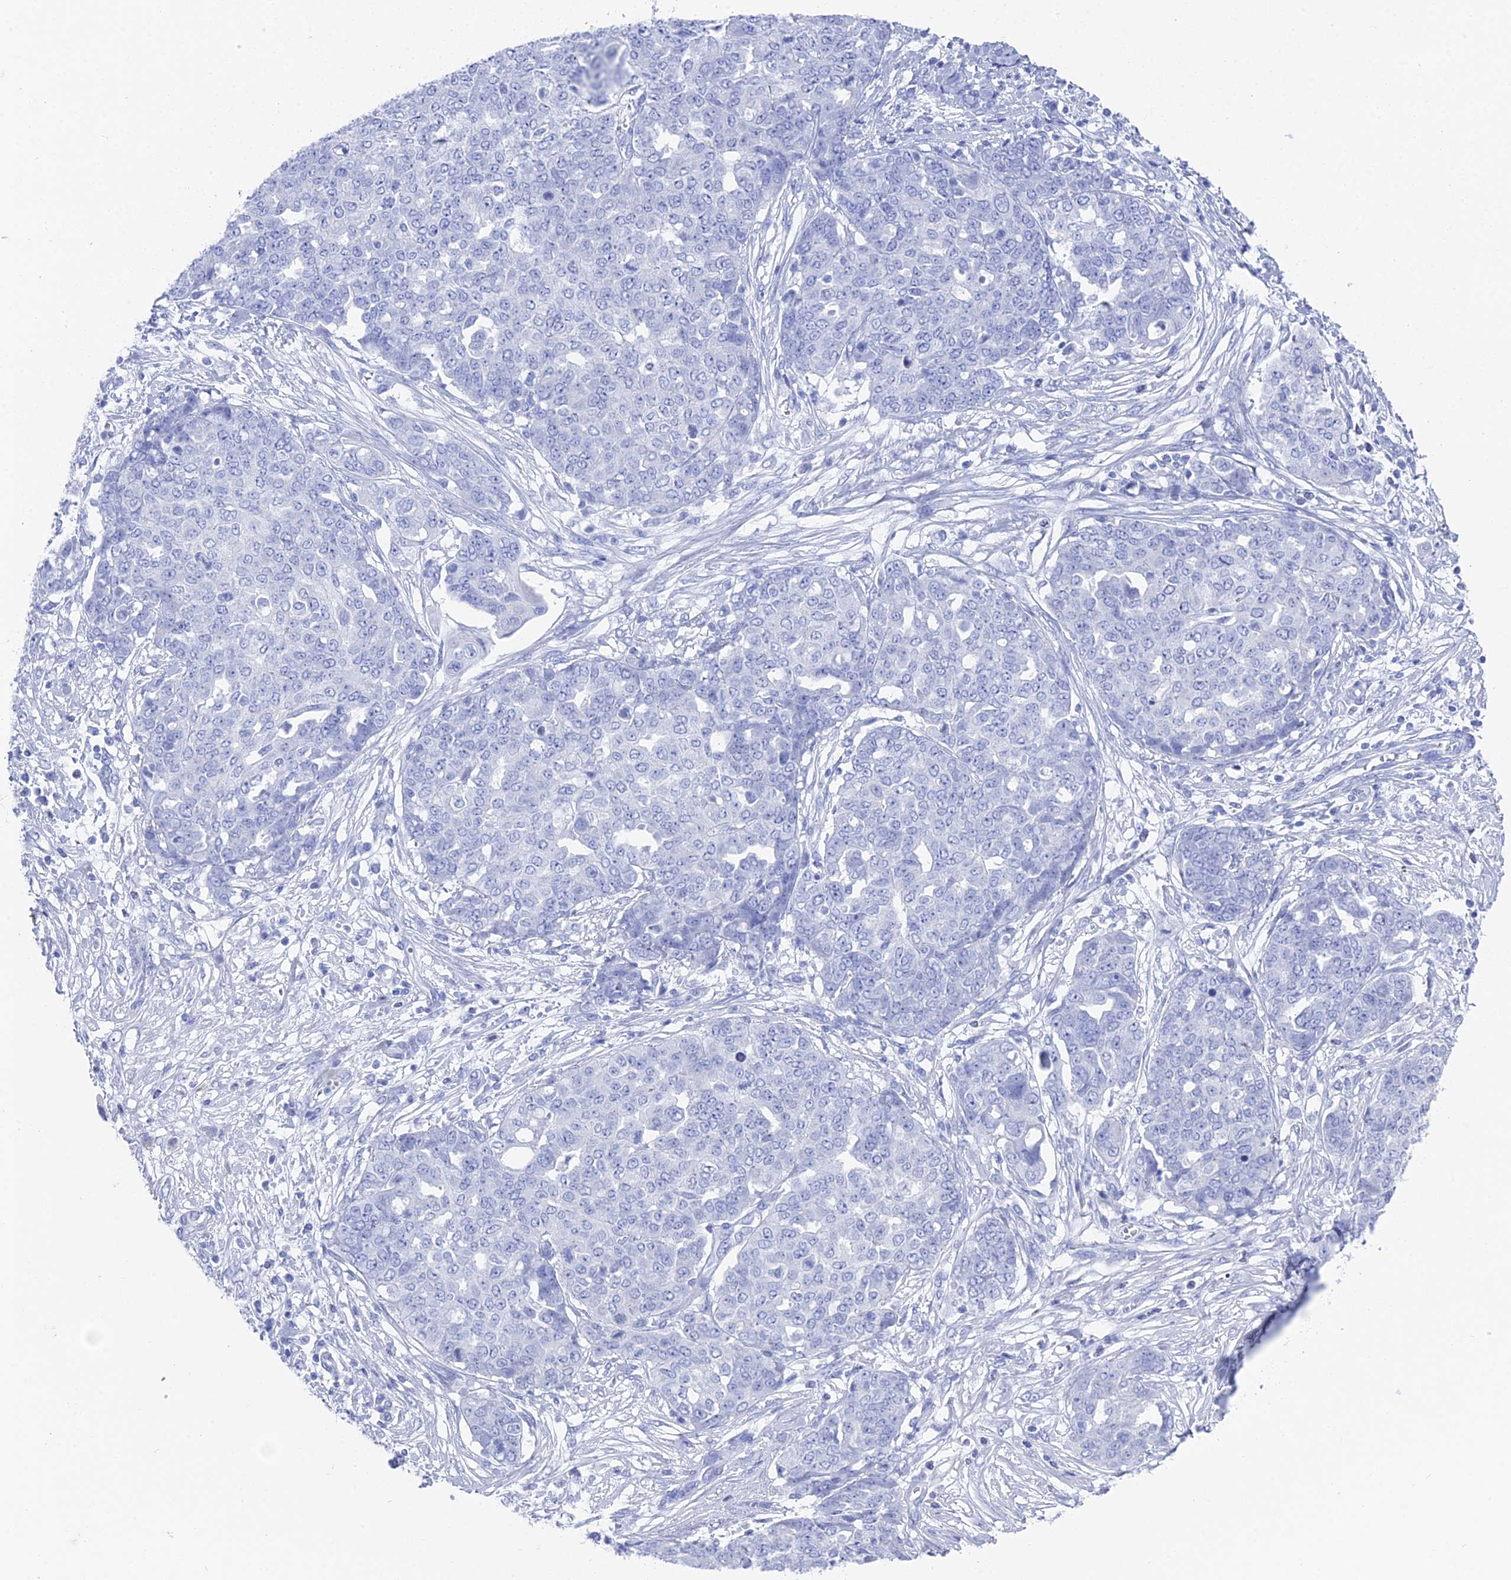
{"staining": {"intensity": "negative", "quantity": "none", "location": "none"}, "tissue": "ovarian cancer", "cell_type": "Tumor cells", "image_type": "cancer", "snomed": [{"axis": "morphology", "description": "Cystadenocarcinoma, serous, NOS"}, {"axis": "topography", "description": "Soft tissue"}, {"axis": "topography", "description": "Ovary"}], "caption": "Protein analysis of serous cystadenocarcinoma (ovarian) demonstrates no significant expression in tumor cells. Brightfield microscopy of immunohistochemistry stained with DAB (brown) and hematoxylin (blue), captured at high magnification.", "gene": "ENPP3", "patient": {"sex": "female", "age": 57}}